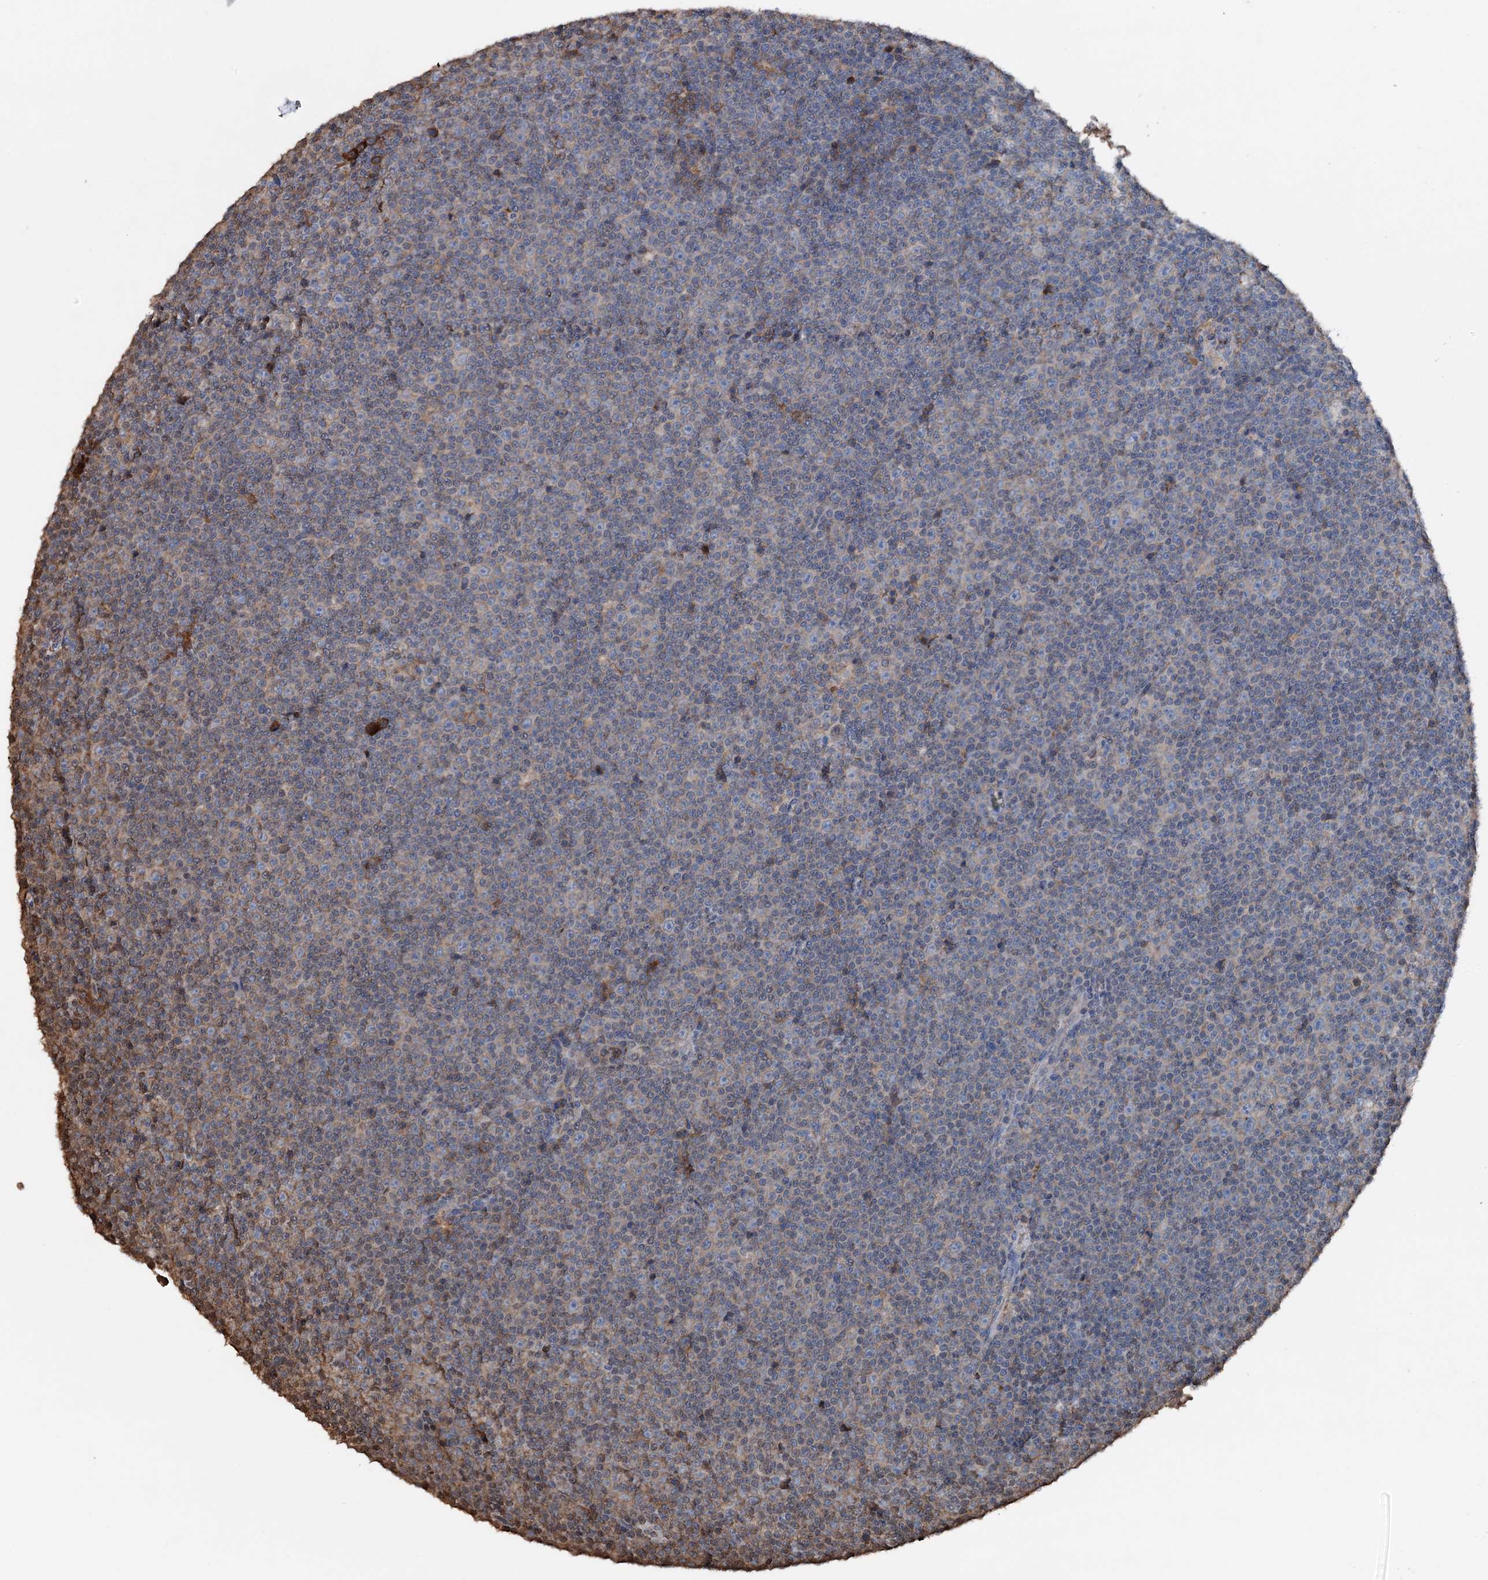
{"staining": {"intensity": "negative", "quantity": "none", "location": "none"}, "tissue": "lymphoma", "cell_type": "Tumor cells", "image_type": "cancer", "snomed": [{"axis": "morphology", "description": "Malignant lymphoma, non-Hodgkin's type, Low grade"}, {"axis": "topography", "description": "Lymph node"}], "caption": "DAB (3,3'-diaminobenzidine) immunohistochemical staining of malignant lymphoma, non-Hodgkin's type (low-grade) exhibits no significant positivity in tumor cells.", "gene": "ARL13A", "patient": {"sex": "female", "age": 67}}